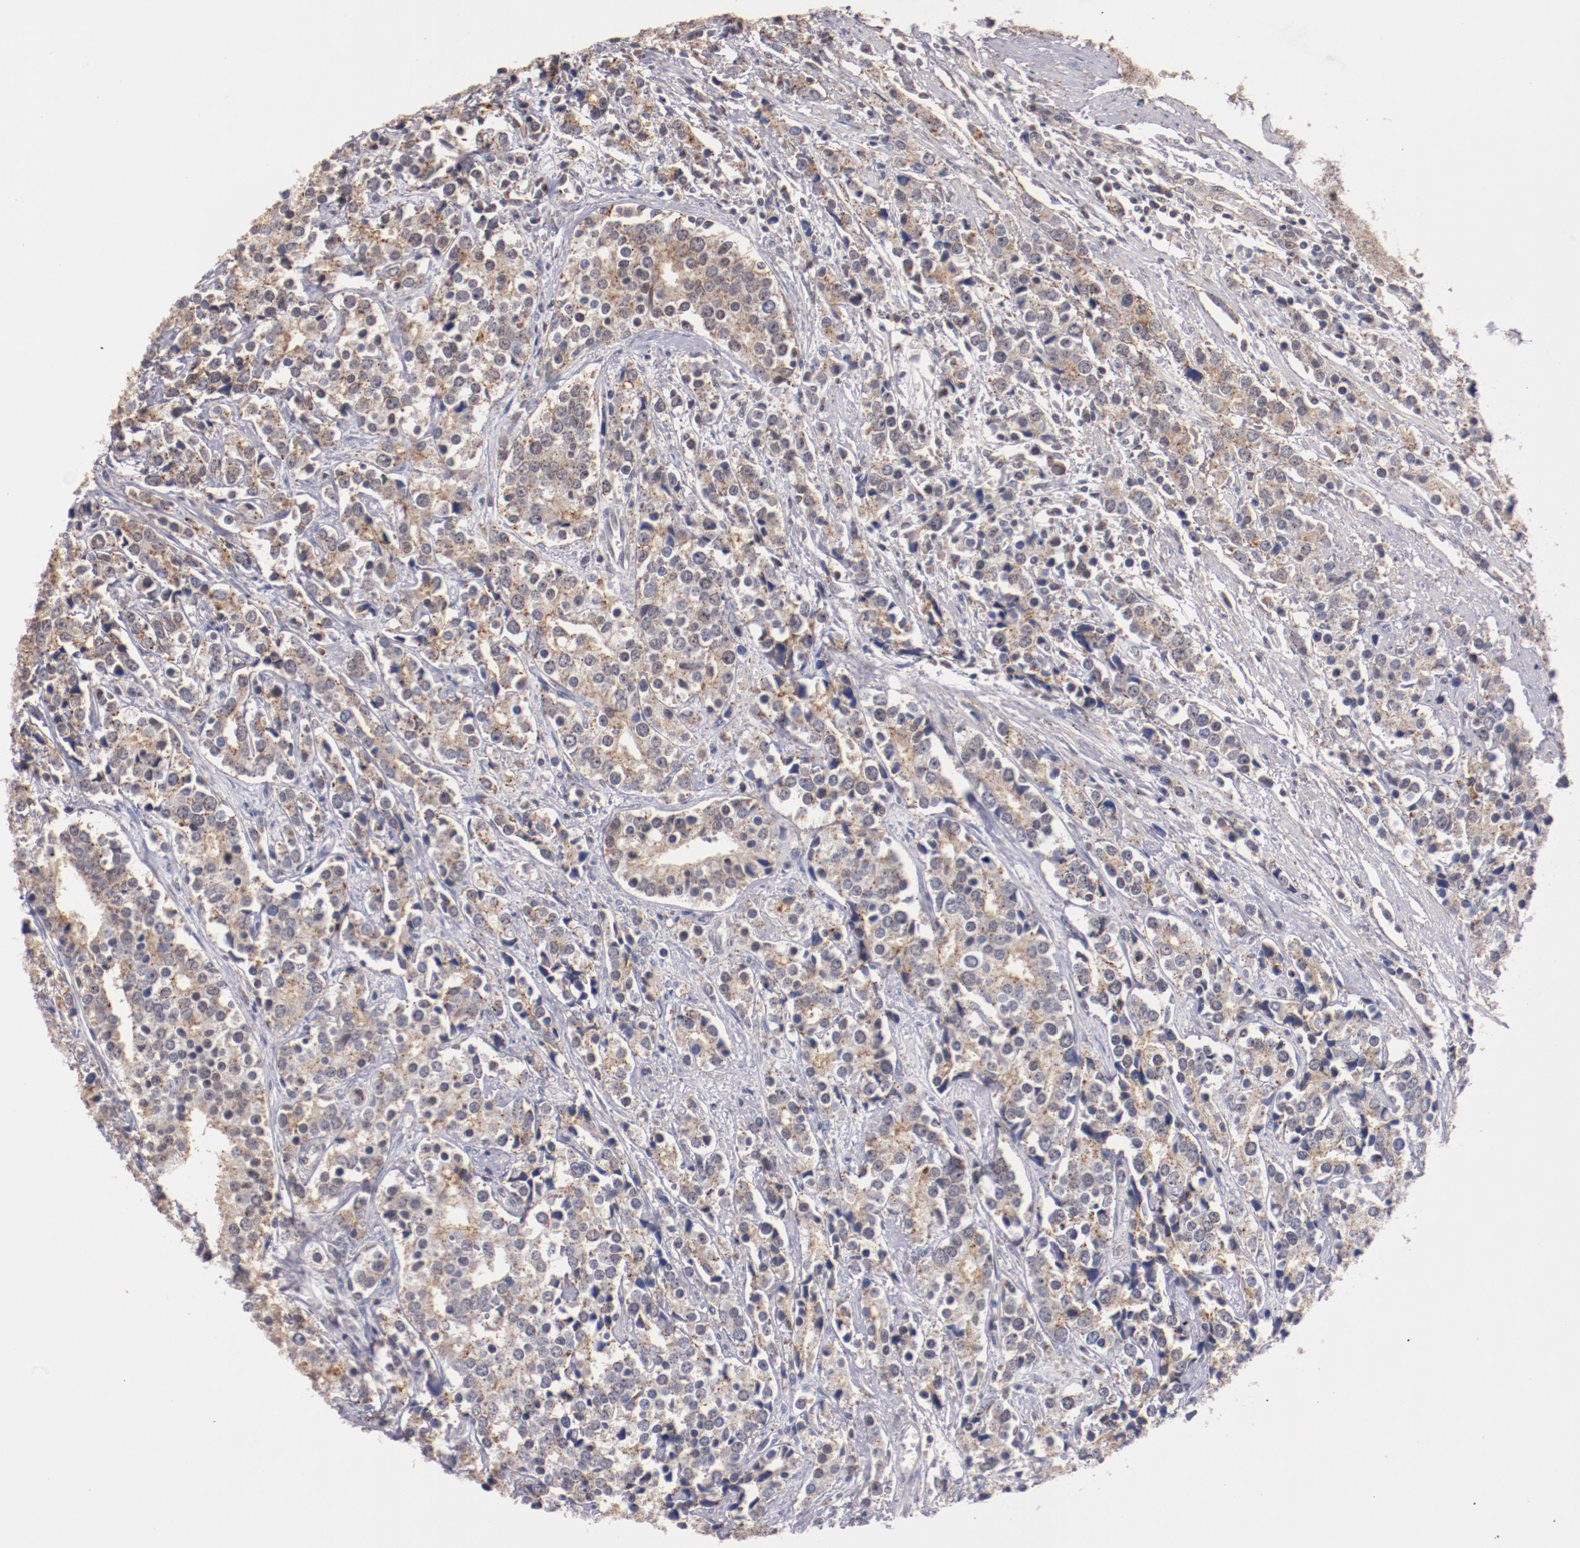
{"staining": {"intensity": "weak", "quantity": ">75%", "location": "cytoplasmic/membranous"}, "tissue": "prostate cancer", "cell_type": "Tumor cells", "image_type": "cancer", "snomed": [{"axis": "morphology", "description": "Adenocarcinoma, High grade"}, {"axis": "topography", "description": "Prostate"}], "caption": "A micrograph showing weak cytoplasmic/membranous positivity in approximately >75% of tumor cells in prostate cancer, as visualized by brown immunohistochemical staining.", "gene": "SYP", "patient": {"sex": "male", "age": 71}}